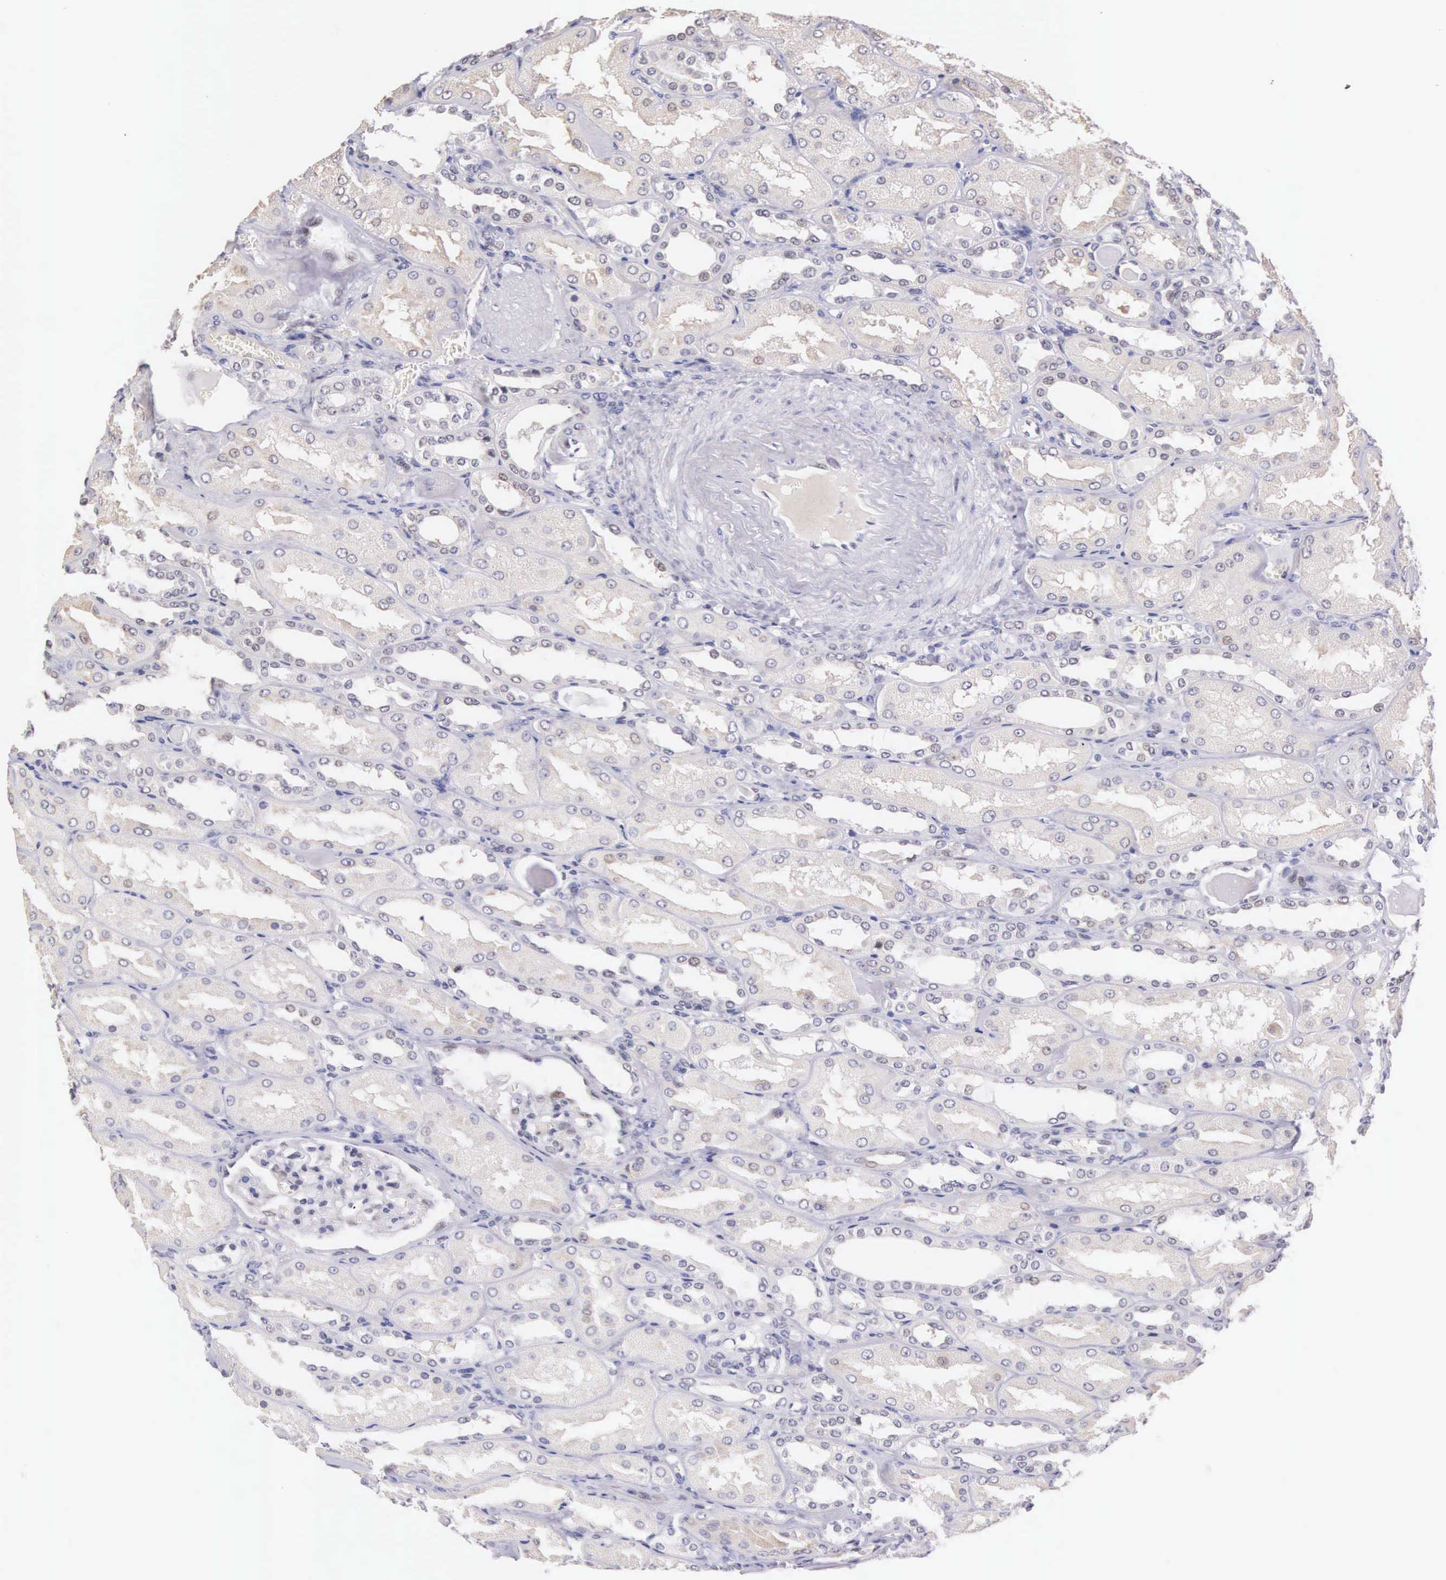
{"staining": {"intensity": "negative", "quantity": "none", "location": "none"}, "tissue": "kidney", "cell_type": "Cells in glomeruli", "image_type": "normal", "snomed": [{"axis": "morphology", "description": "Normal tissue, NOS"}, {"axis": "topography", "description": "Kidney"}], "caption": "Immunohistochemistry image of normal kidney: kidney stained with DAB (3,3'-diaminobenzidine) exhibits no significant protein positivity in cells in glomeruli.", "gene": "HMGXB4", "patient": {"sex": "male", "age": 61}}